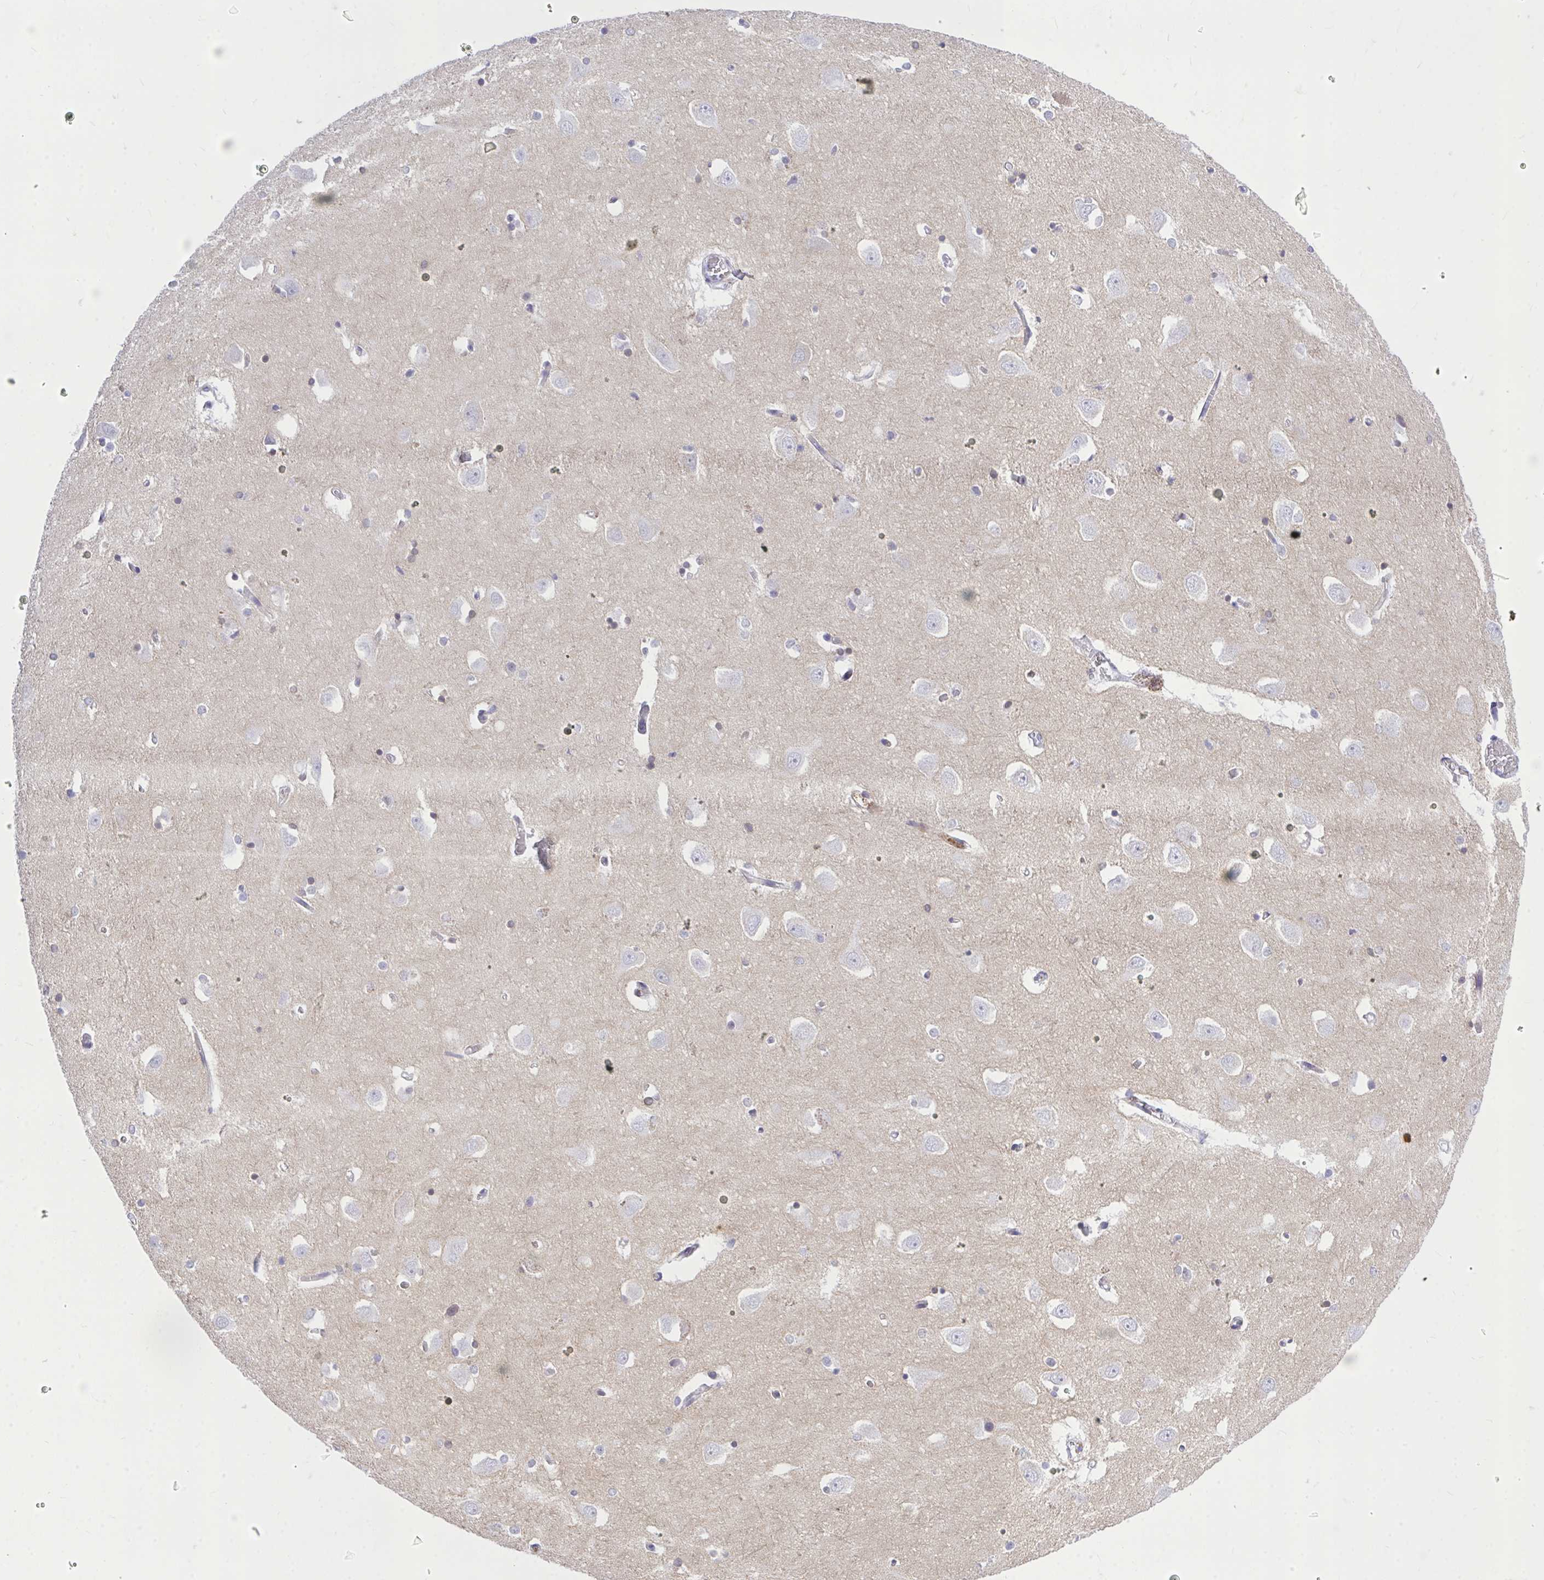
{"staining": {"intensity": "negative", "quantity": "none", "location": "none"}, "tissue": "caudate", "cell_type": "Glial cells", "image_type": "normal", "snomed": [{"axis": "morphology", "description": "Normal tissue, NOS"}, {"axis": "topography", "description": "Lateral ventricle wall"}, {"axis": "topography", "description": "Hippocampus"}], "caption": "A high-resolution histopathology image shows immunohistochemistry (IHC) staining of benign caudate, which shows no significant staining in glial cells.", "gene": "CXCL8", "patient": {"sex": "female", "age": 63}}